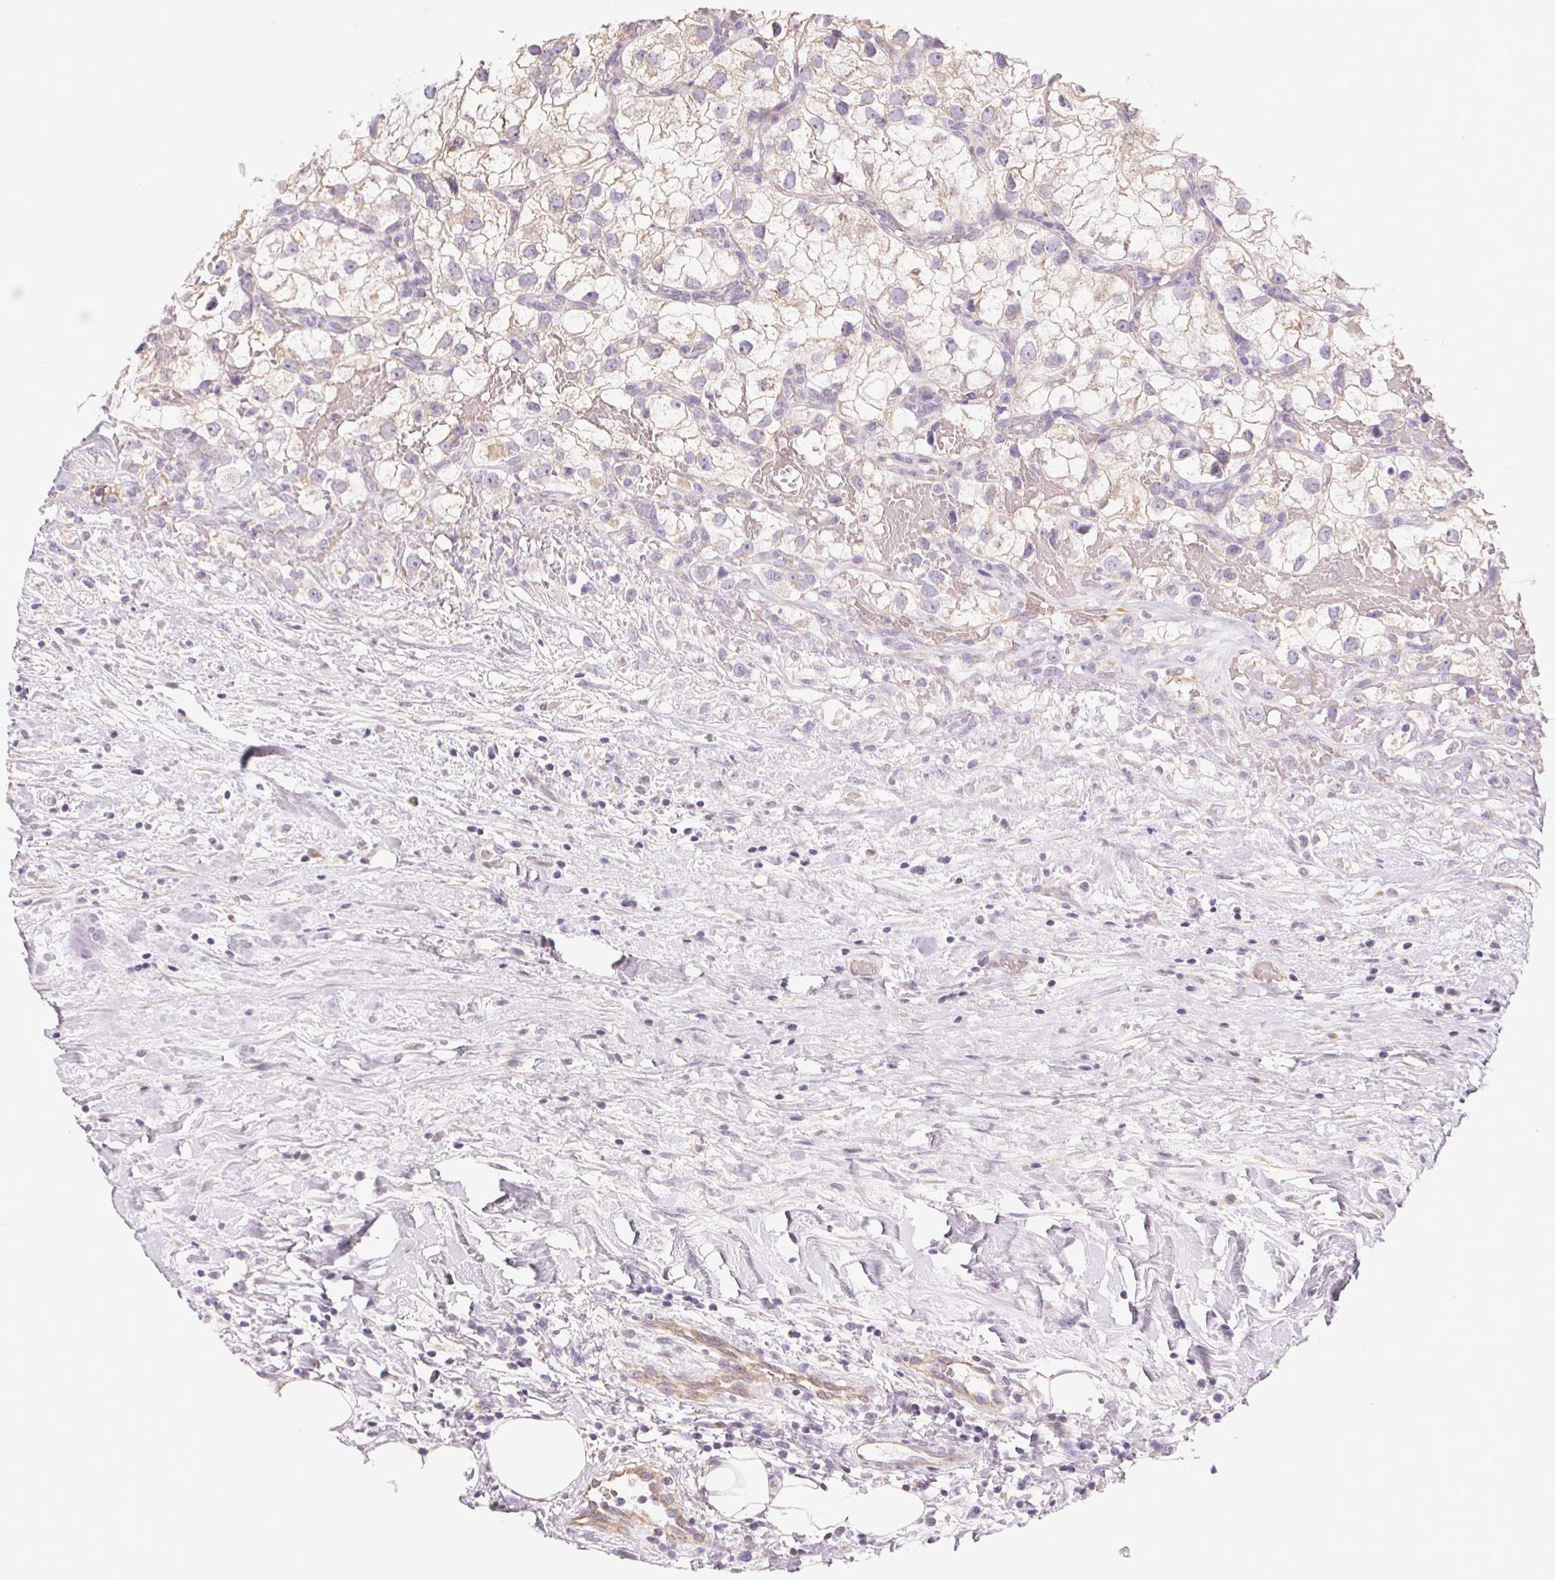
{"staining": {"intensity": "negative", "quantity": "none", "location": "none"}, "tissue": "renal cancer", "cell_type": "Tumor cells", "image_type": "cancer", "snomed": [{"axis": "morphology", "description": "Adenocarcinoma, NOS"}, {"axis": "topography", "description": "Kidney"}], "caption": "DAB (3,3'-diaminobenzidine) immunohistochemical staining of adenocarcinoma (renal) shows no significant staining in tumor cells.", "gene": "SMYD1", "patient": {"sex": "male", "age": 59}}